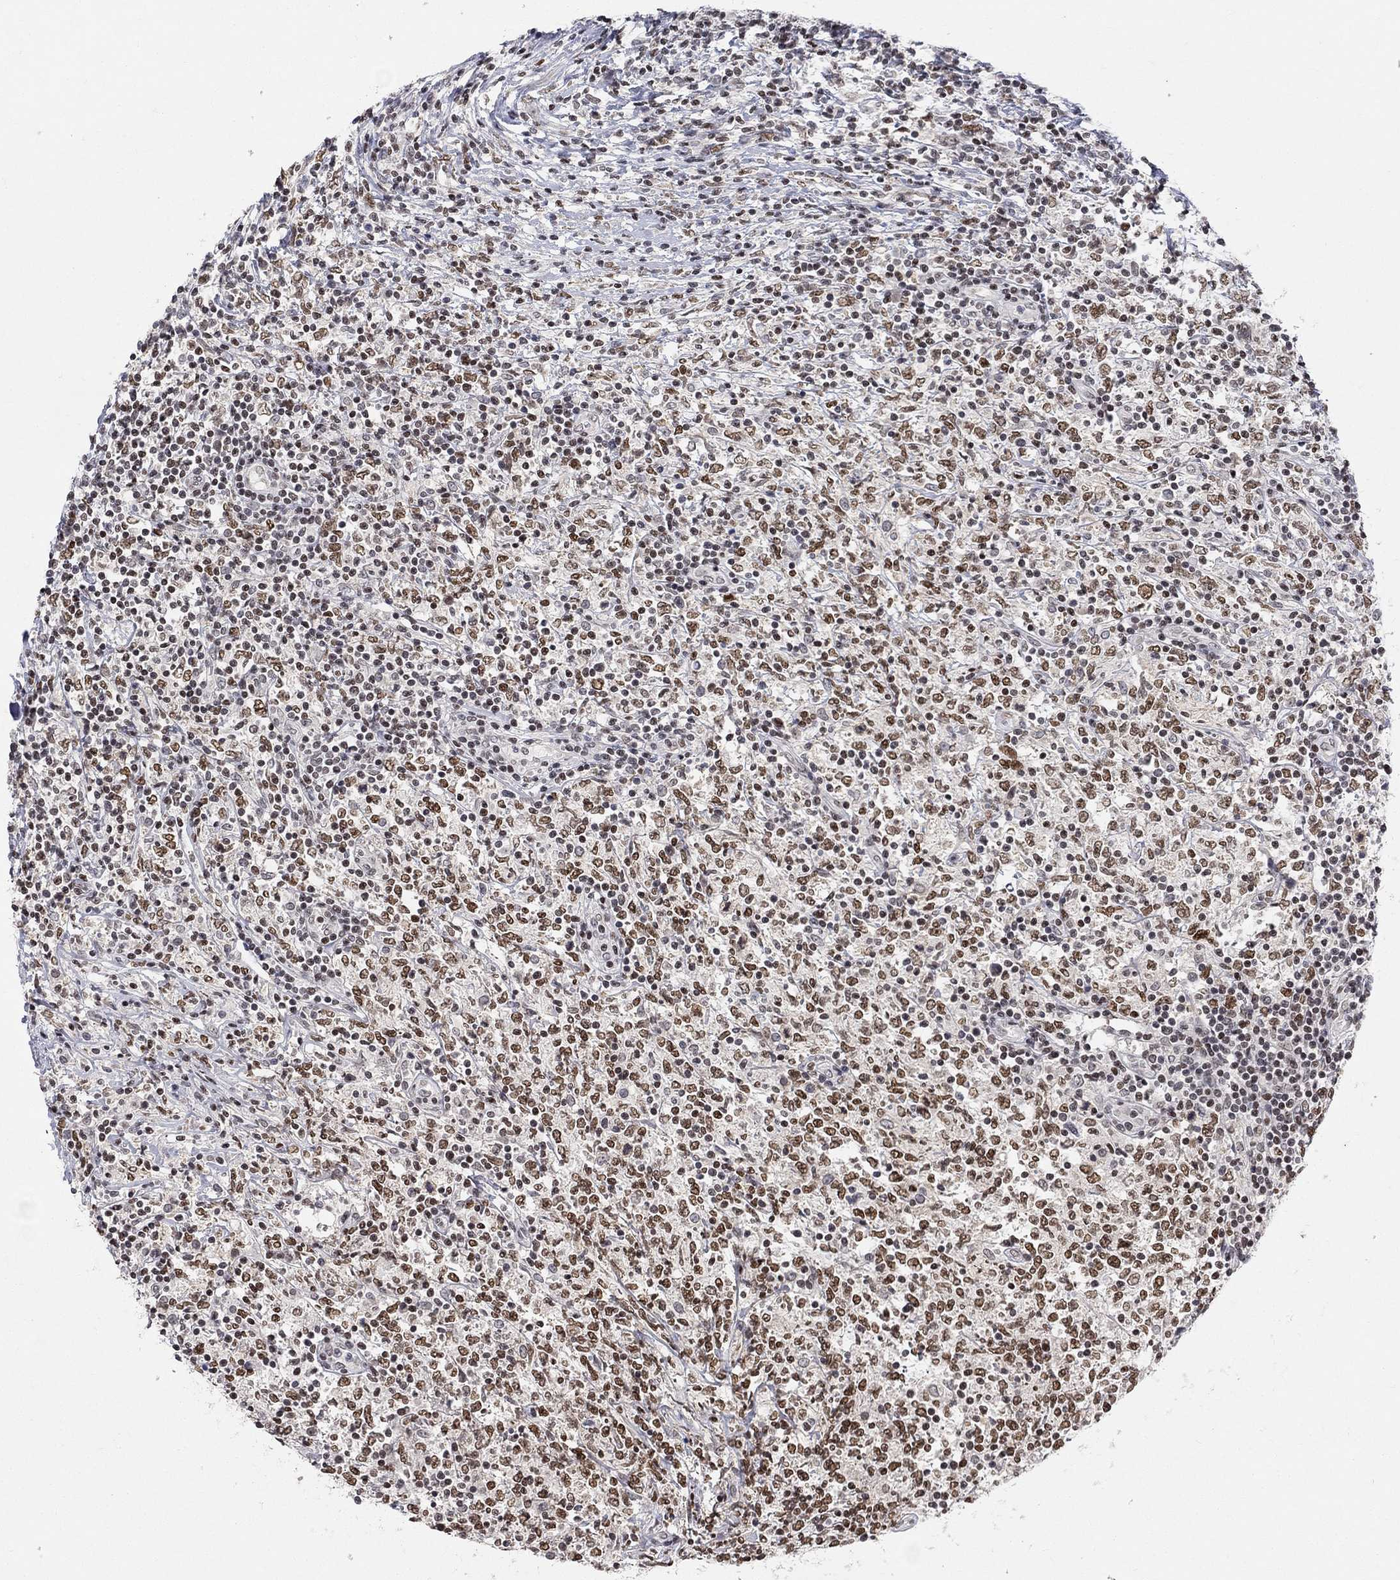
{"staining": {"intensity": "moderate", "quantity": ">75%", "location": "nuclear"}, "tissue": "lymphoma", "cell_type": "Tumor cells", "image_type": "cancer", "snomed": [{"axis": "morphology", "description": "Malignant lymphoma, non-Hodgkin's type, High grade"}, {"axis": "topography", "description": "Lymph node"}], "caption": "Immunohistochemical staining of high-grade malignant lymphoma, non-Hodgkin's type demonstrates medium levels of moderate nuclear expression in about >75% of tumor cells. Immunohistochemistry stains the protein of interest in brown and the nuclei are stained blue.", "gene": "KLF12", "patient": {"sex": "female", "age": 84}}